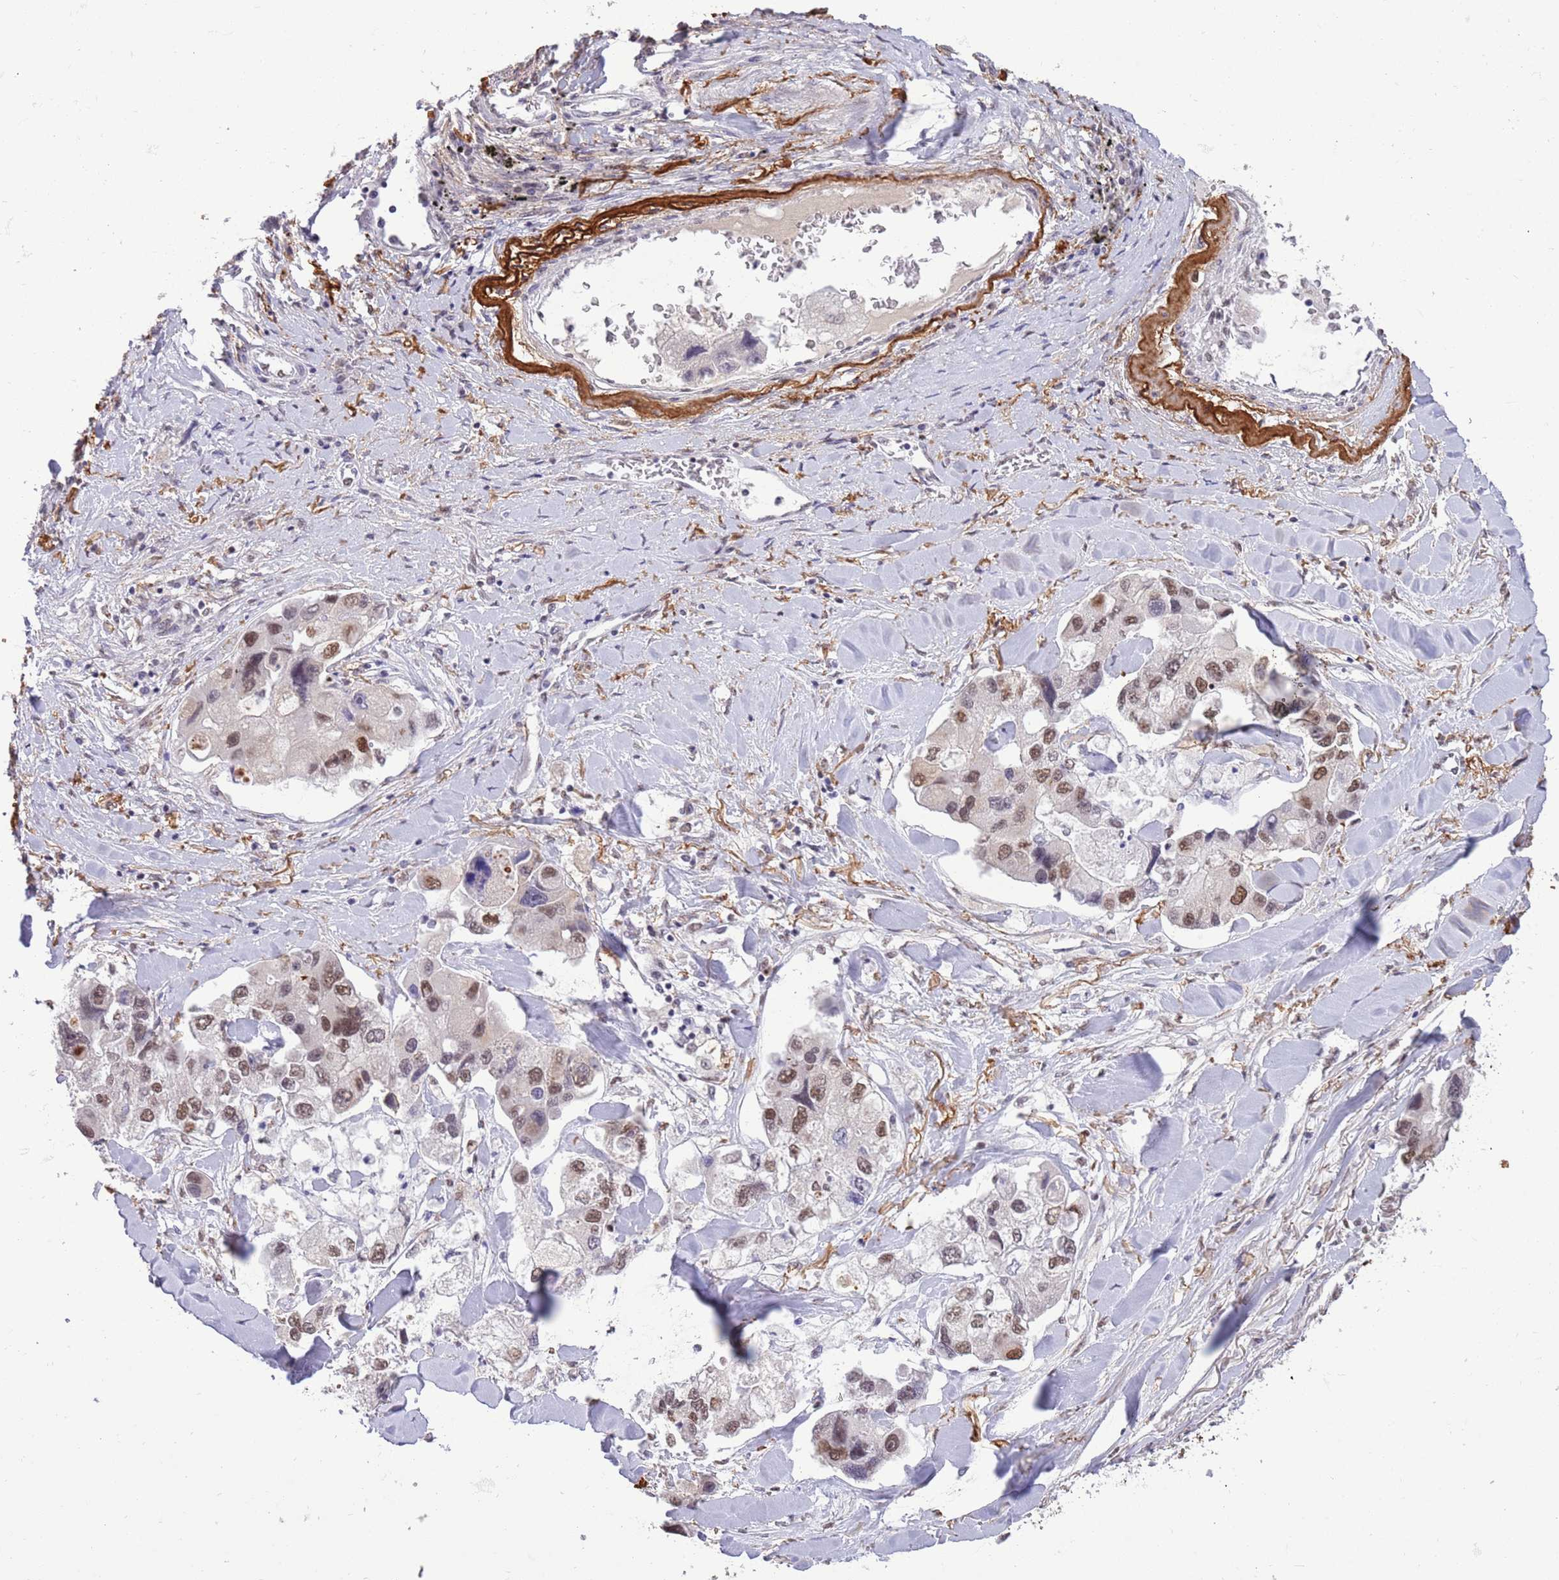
{"staining": {"intensity": "moderate", "quantity": "25%-75%", "location": "nuclear"}, "tissue": "lung cancer", "cell_type": "Tumor cells", "image_type": "cancer", "snomed": [{"axis": "morphology", "description": "Adenocarcinoma, NOS"}, {"axis": "topography", "description": "Lung"}], "caption": "Immunohistochemical staining of lung adenocarcinoma reveals medium levels of moderate nuclear expression in approximately 25%-75% of tumor cells.", "gene": "TRIM32", "patient": {"sex": "female", "age": 54}}